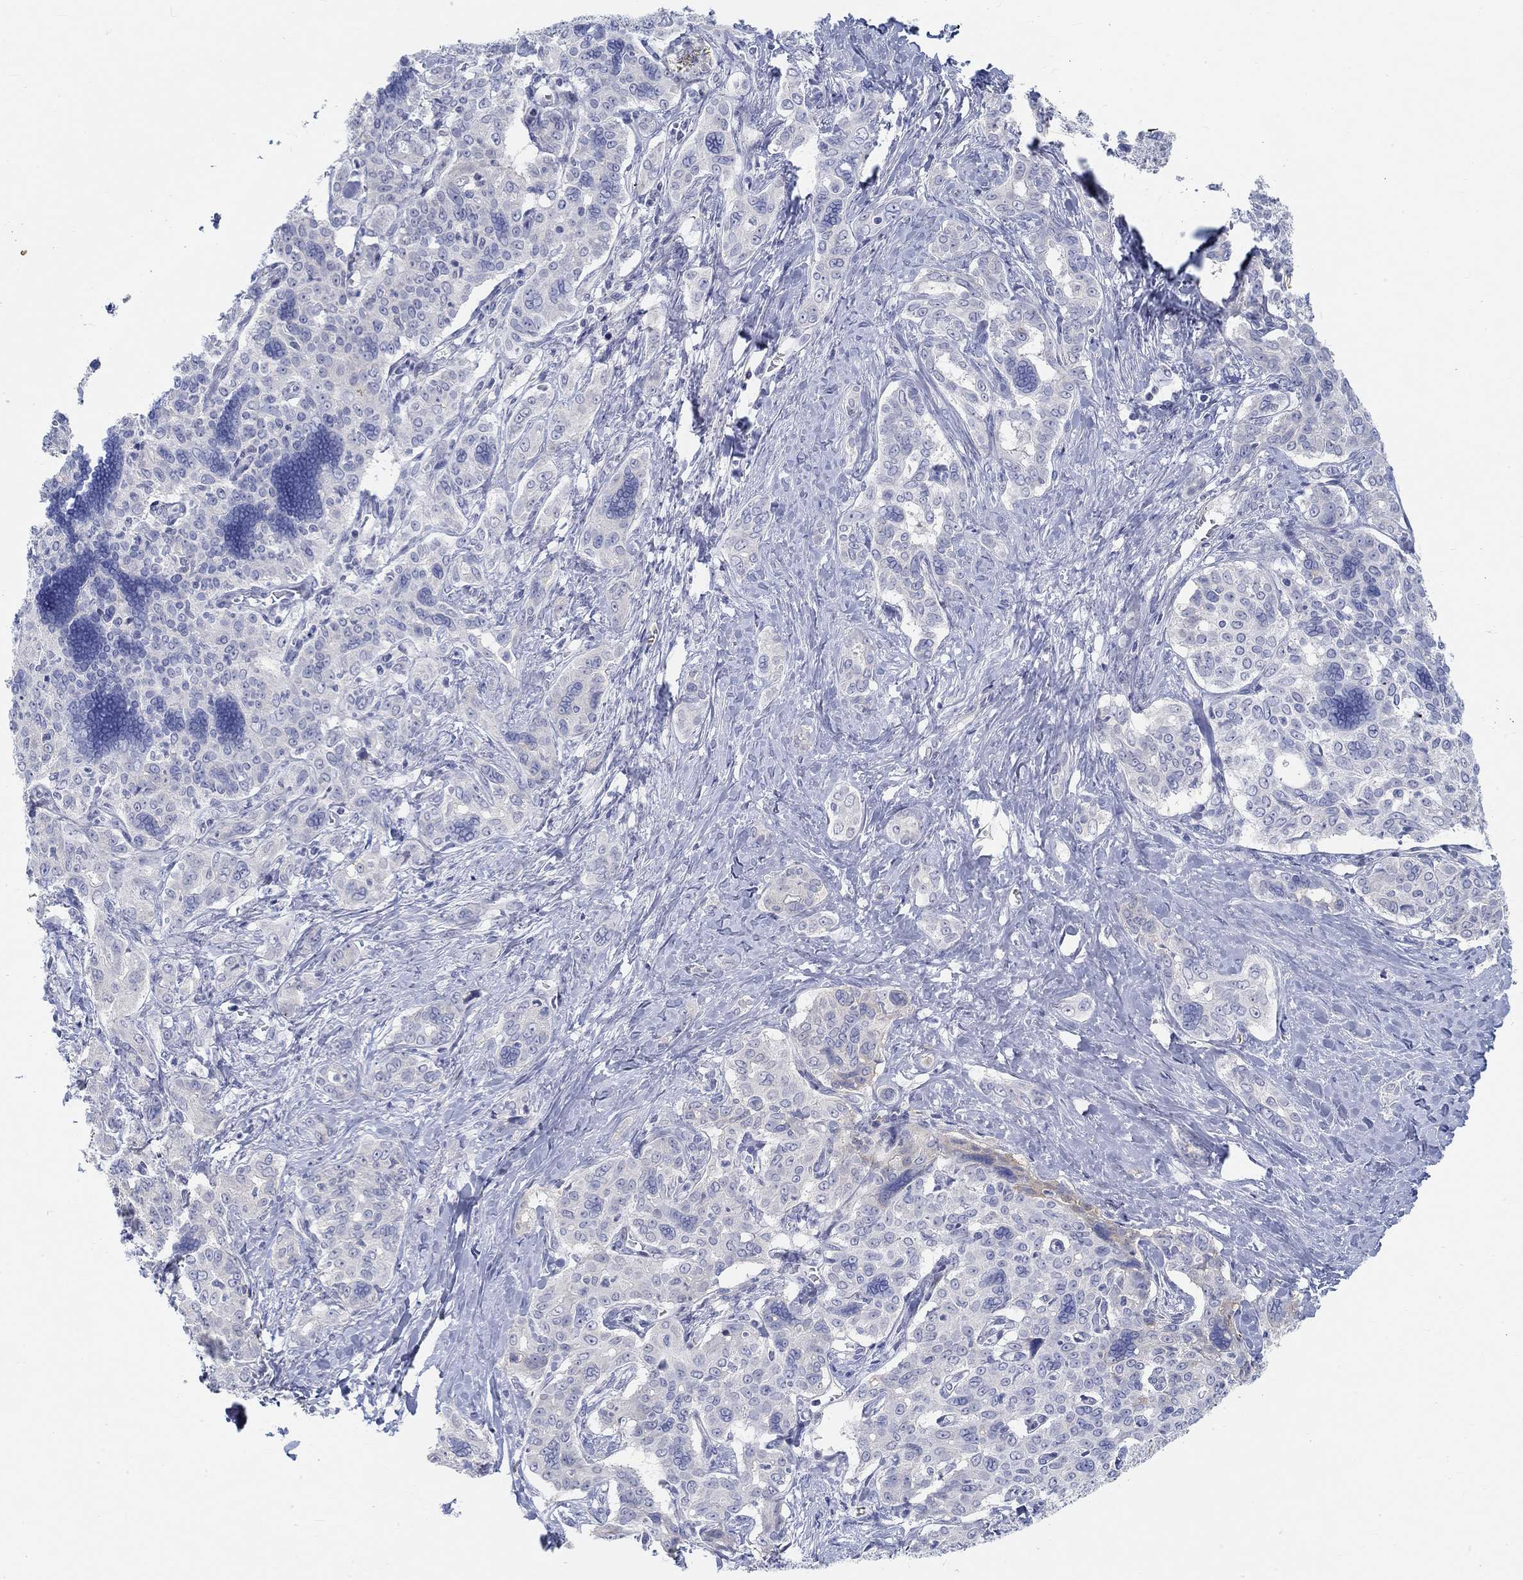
{"staining": {"intensity": "negative", "quantity": "none", "location": "none"}, "tissue": "liver cancer", "cell_type": "Tumor cells", "image_type": "cancer", "snomed": [{"axis": "morphology", "description": "Cholangiocarcinoma"}, {"axis": "topography", "description": "Liver"}], "caption": "Liver cholangiocarcinoma was stained to show a protein in brown. There is no significant positivity in tumor cells. (Stains: DAB (3,3'-diaminobenzidine) immunohistochemistry with hematoxylin counter stain, Microscopy: brightfield microscopy at high magnification).", "gene": "SNTG2", "patient": {"sex": "female", "age": 47}}